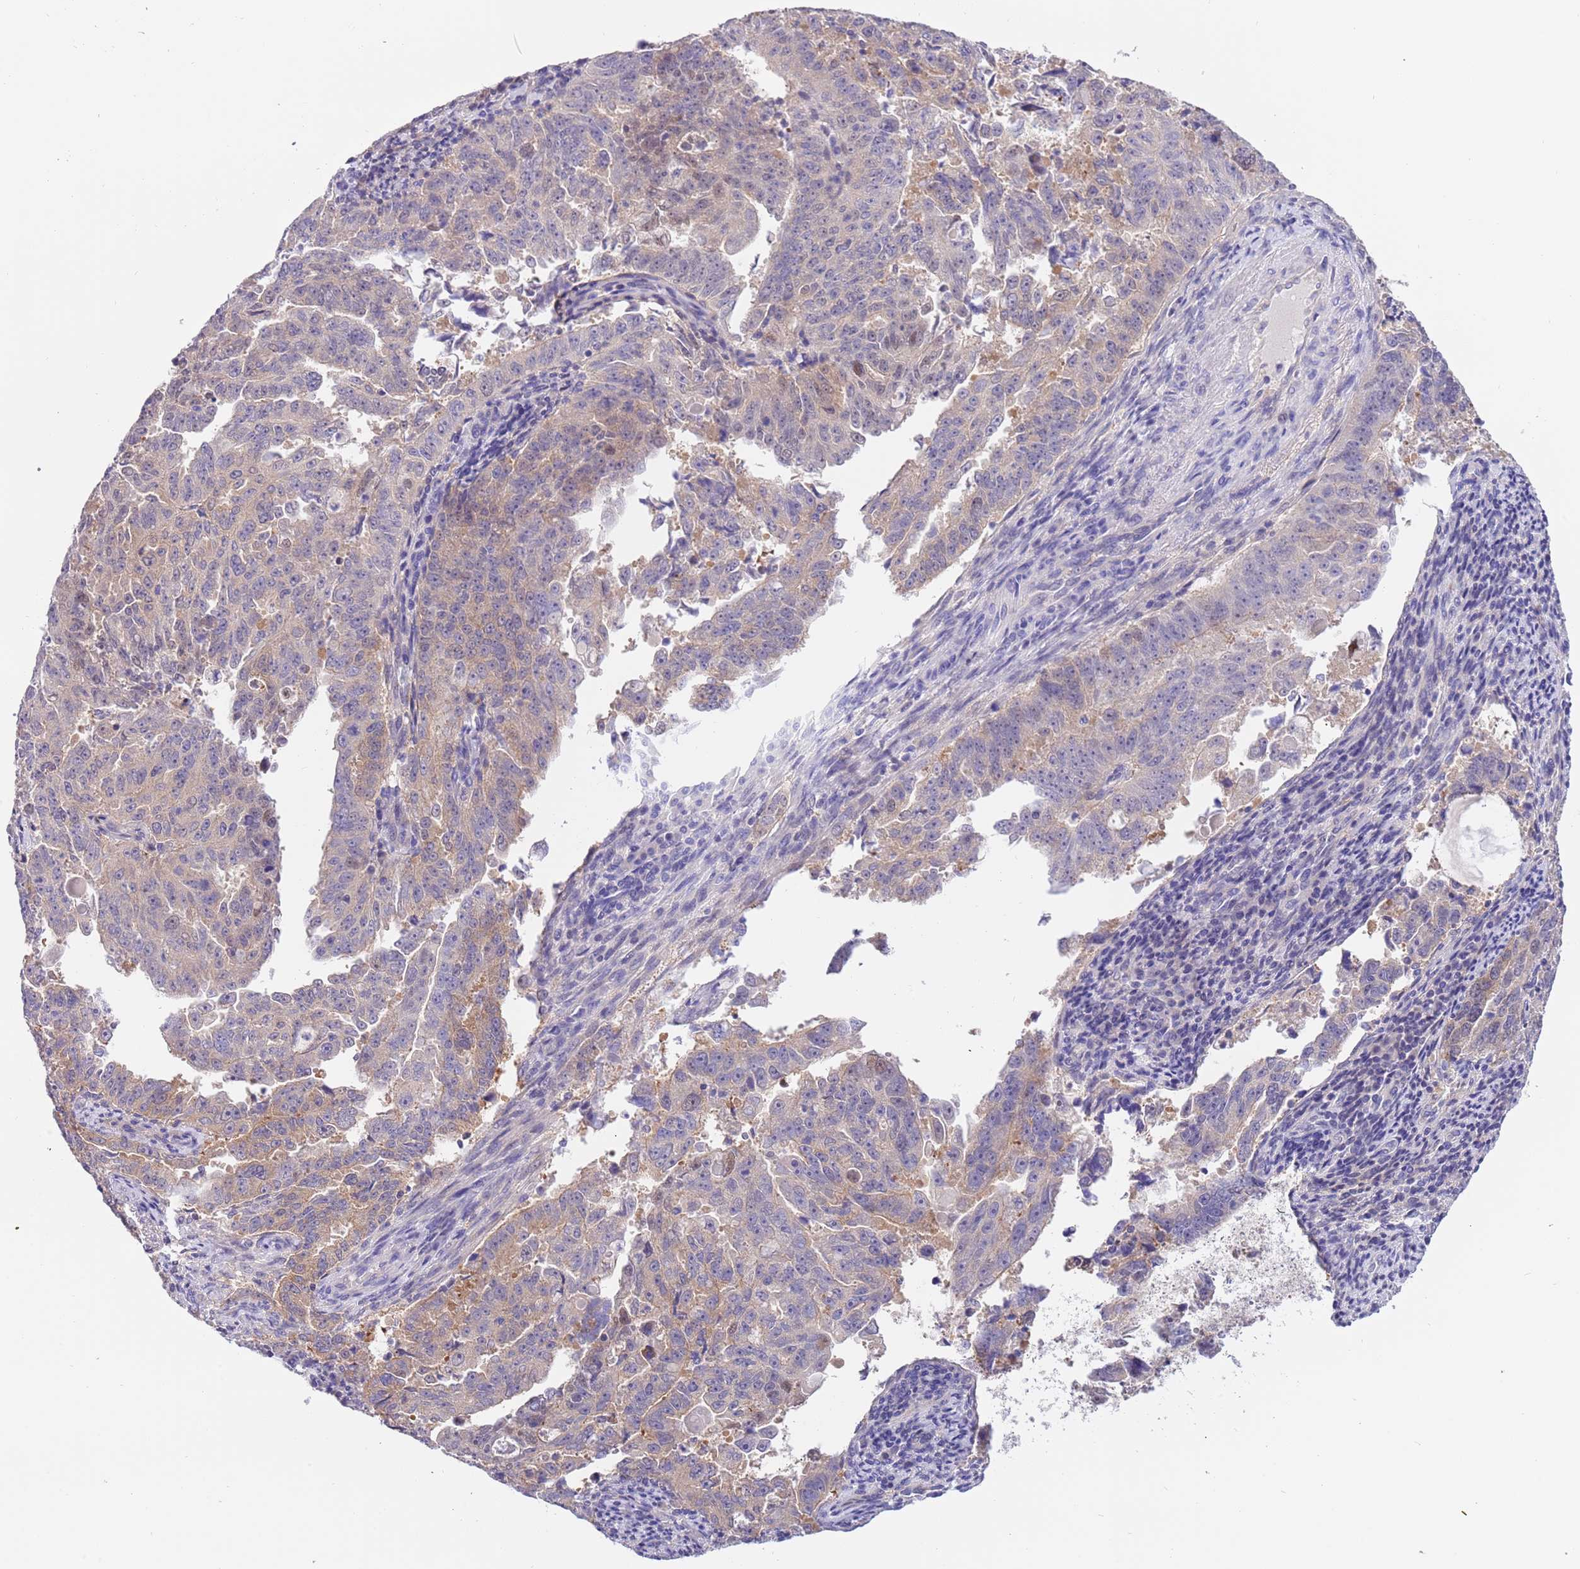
{"staining": {"intensity": "weak", "quantity": "25%-75%", "location": "cytoplasmic/membranous"}, "tissue": "endometrial cancer", "cell_type": "Tumor cells", "image_type": "cancer", "snomed": [{"axis": "morphology", "description": "Adenocarcinoma, NOS"}, {"axis": "topography", "description": "Endometrium"}], "caption": "Endometrial cancer tissue exhibits weak cytoplasmic/membranous expression in about 25%-75% of tumor cells", "gene": "STIP1", "patient": {"sex": "female", "age": 65}}